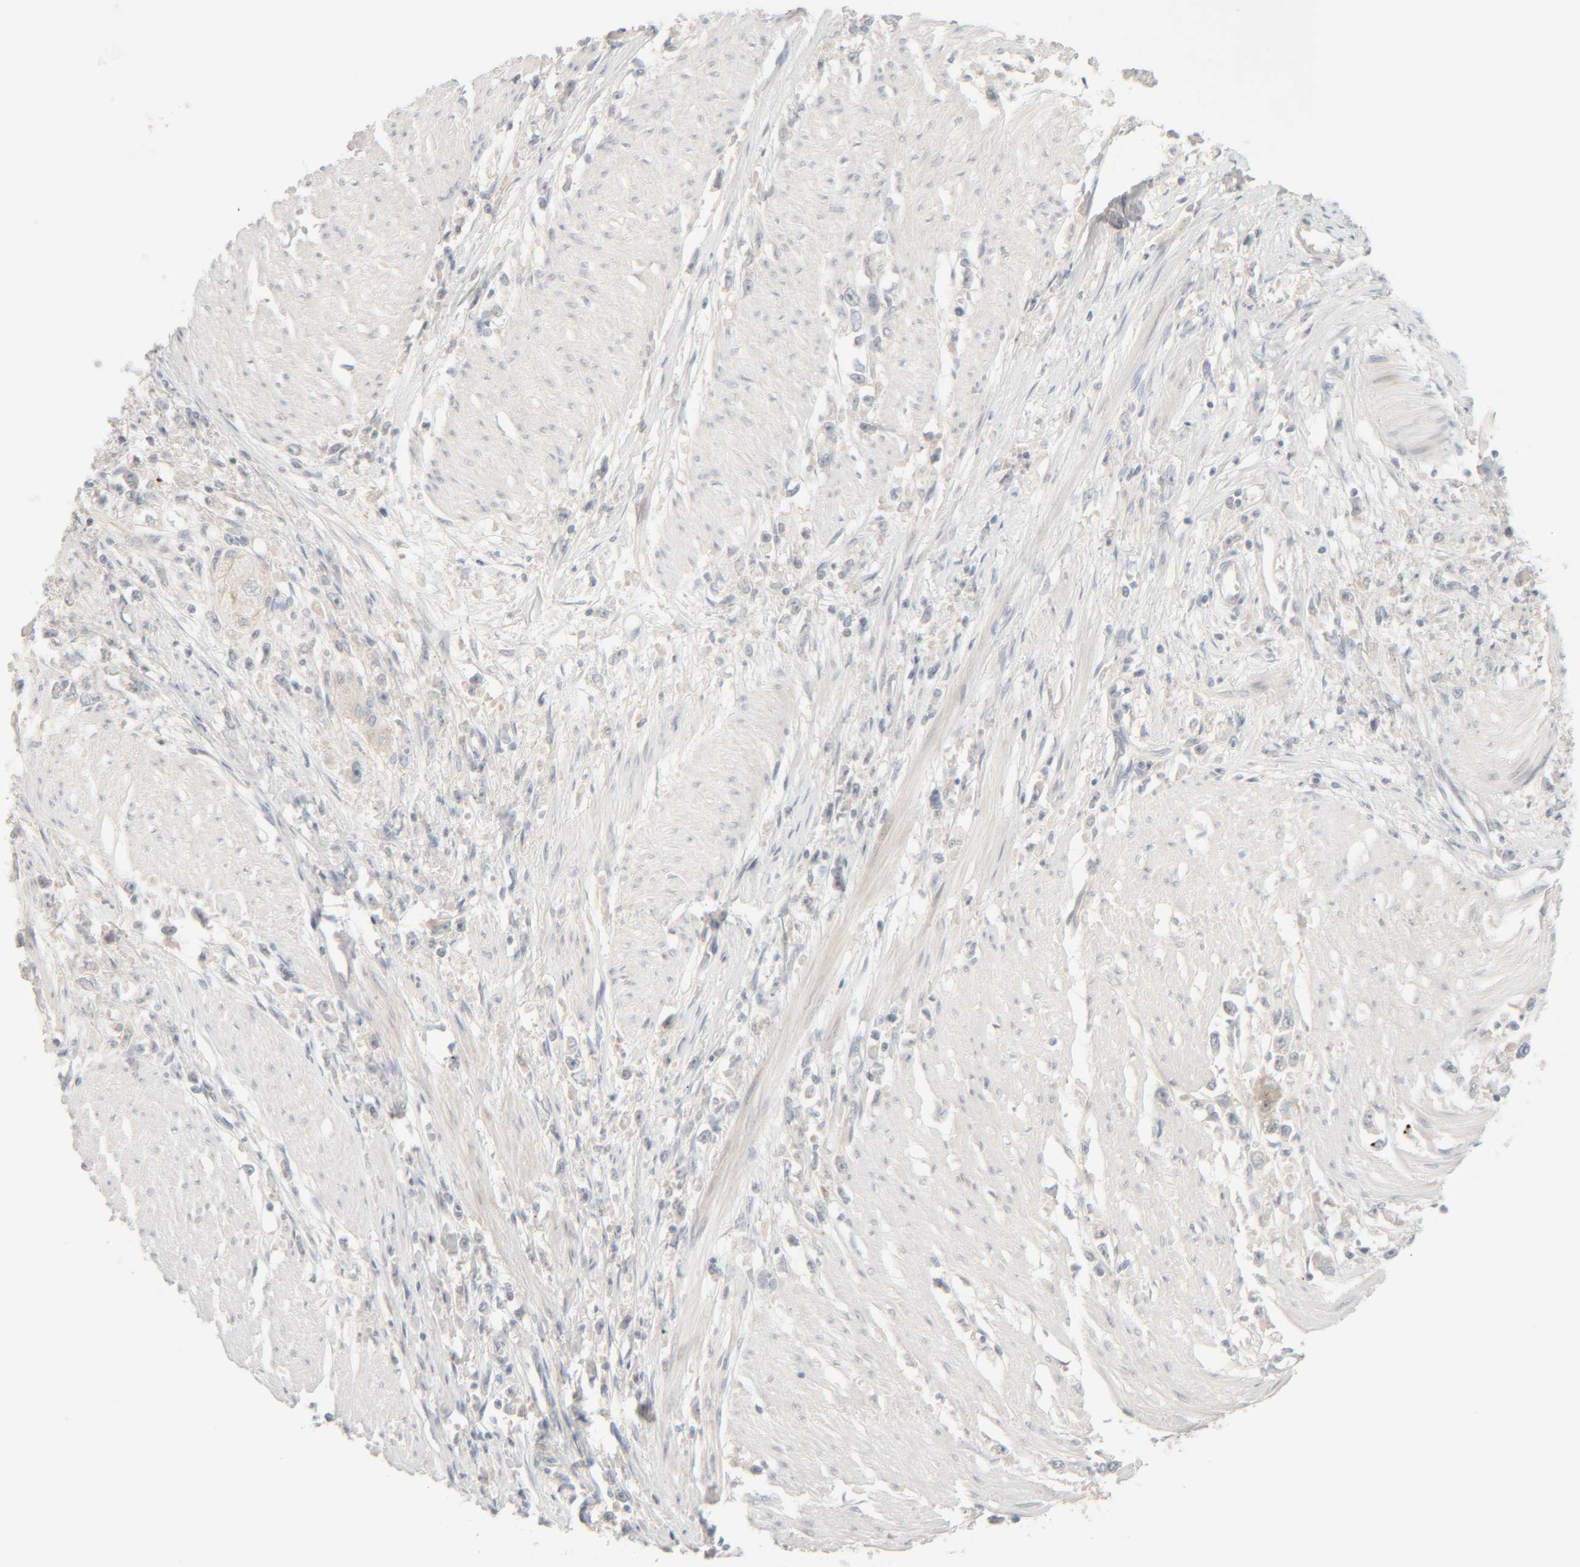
{"staining": {"intensity": "negative", "quantity": "none", "location": "none"}, "tissue": "stomach cancer", "cell_type": "Tumor cells", "image_type": "cancer", "snomed": [{"axis": "morphology", "description": "Adenocarcinoma, NOS"}, {"axis": "topography", "description": "Stomach"}], "caption": "IHC of adenocarcinoma (stomach) displays no positivity in tumor cells. (DAB (3,3'-diaminobenzidine) immunohistochemistry (IHC) visualized using brightfield microscopy, high magnification).", "gene": "CHKA", "patient": {"sex": "female", "age": 59}}